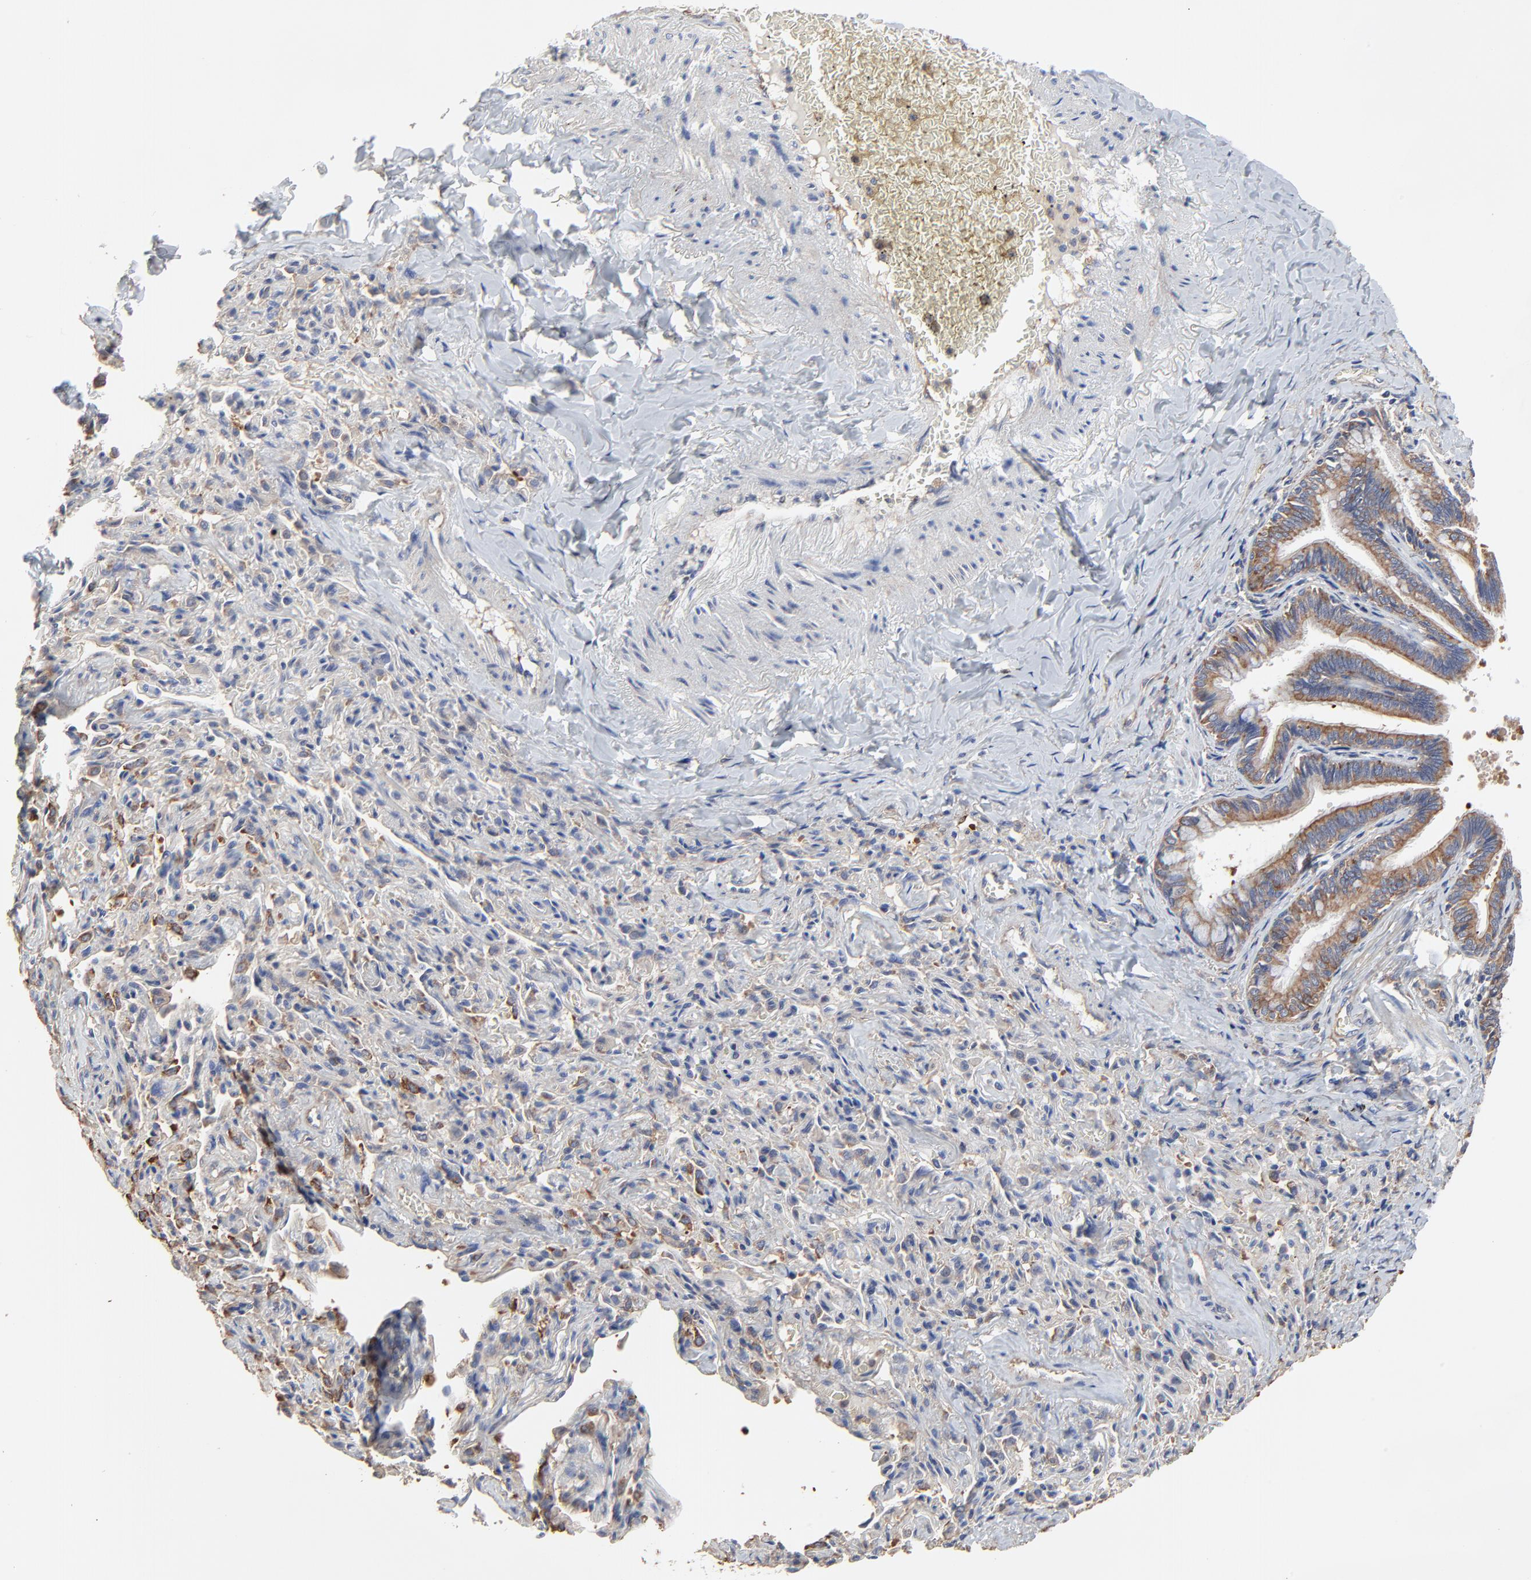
{"staining": {"intensity": "moderate", "quantity": ">75%", "location": "cytoplasmic/membranous"}, "tissue": "bronchus", "cell_type": "Respiratory epithelial cells", "image_type": "normal", "snomed": [{"axis": "morphology", "description": "Normal tissue, NOS"}, {"axis": "topography", "description": "Lung"}], "caption": "Immunohistochemical staining of normal human bronchus exhibits moderate cytoplasmic/membranous protein staining in about >75% of respiratory epithelial cells. (DAB = brown stain, brightfield microscopy at high magnification).", "gene": "NXF3", "patient": {"sex": "male", "age": 64}}